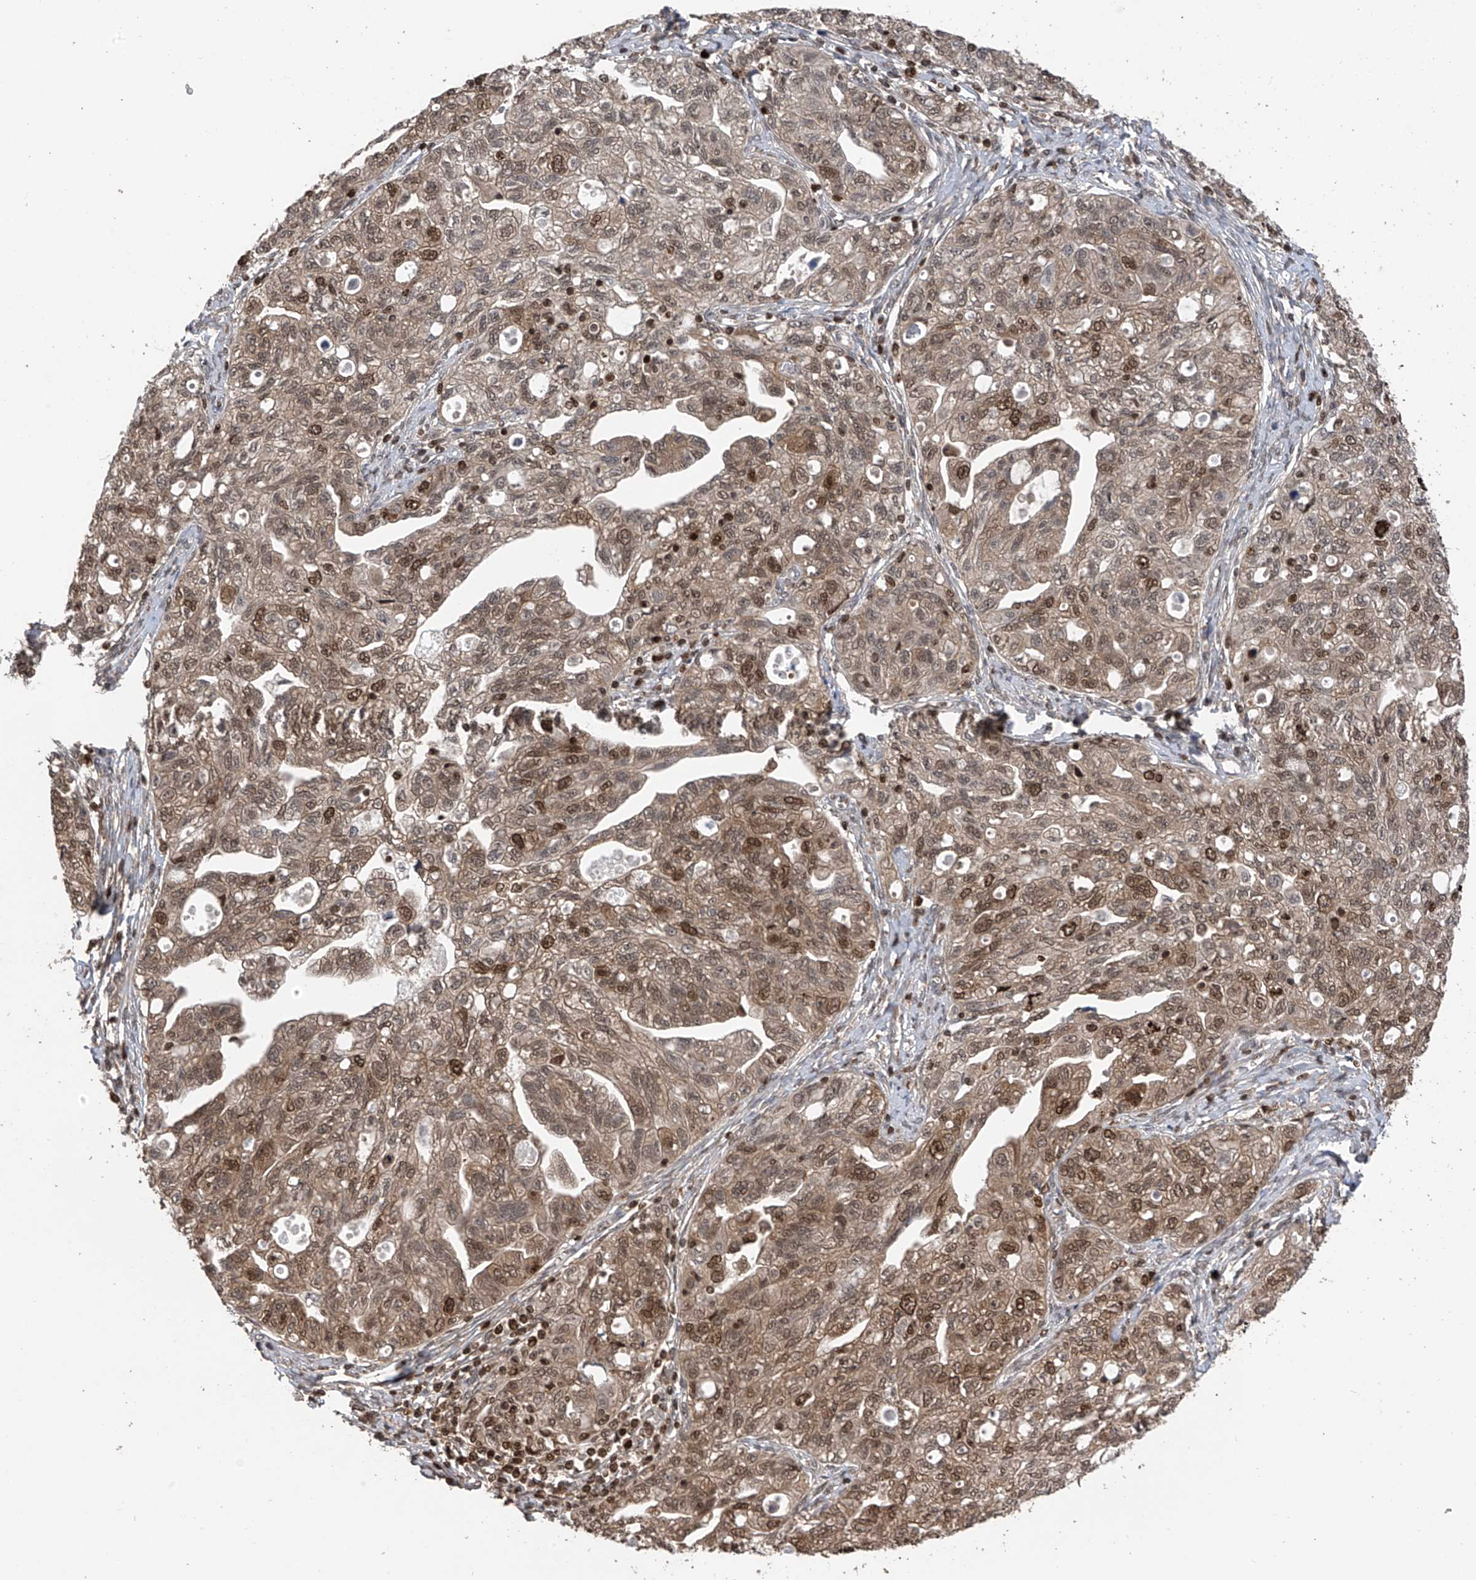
{"staining": {"intensity": "moderate", "quantity": ">75%", "location": "cytoplasmic/membranous,nuclear"}, "tissue": "ovarian cancer", "cell_type": "Tumor cells", "image_type": "cancer", "snomed": [{"axis": "morphology", "description": "Carcinoma, NOS"}, {"axis": "morphology", "description": "Cystadenocarcinoma, serous, NOS"}, {"axis": "topography", "description": "Ovary"}], "caption": "Immunohistochemical staining of ovarian cancer reveals medium levels of moderate cytoplasmic/membranous and nuclear positivity in about >75% of tumor cells.", "gene": "DNAJC9", "patient": {"sex": "female", "age": 69}}